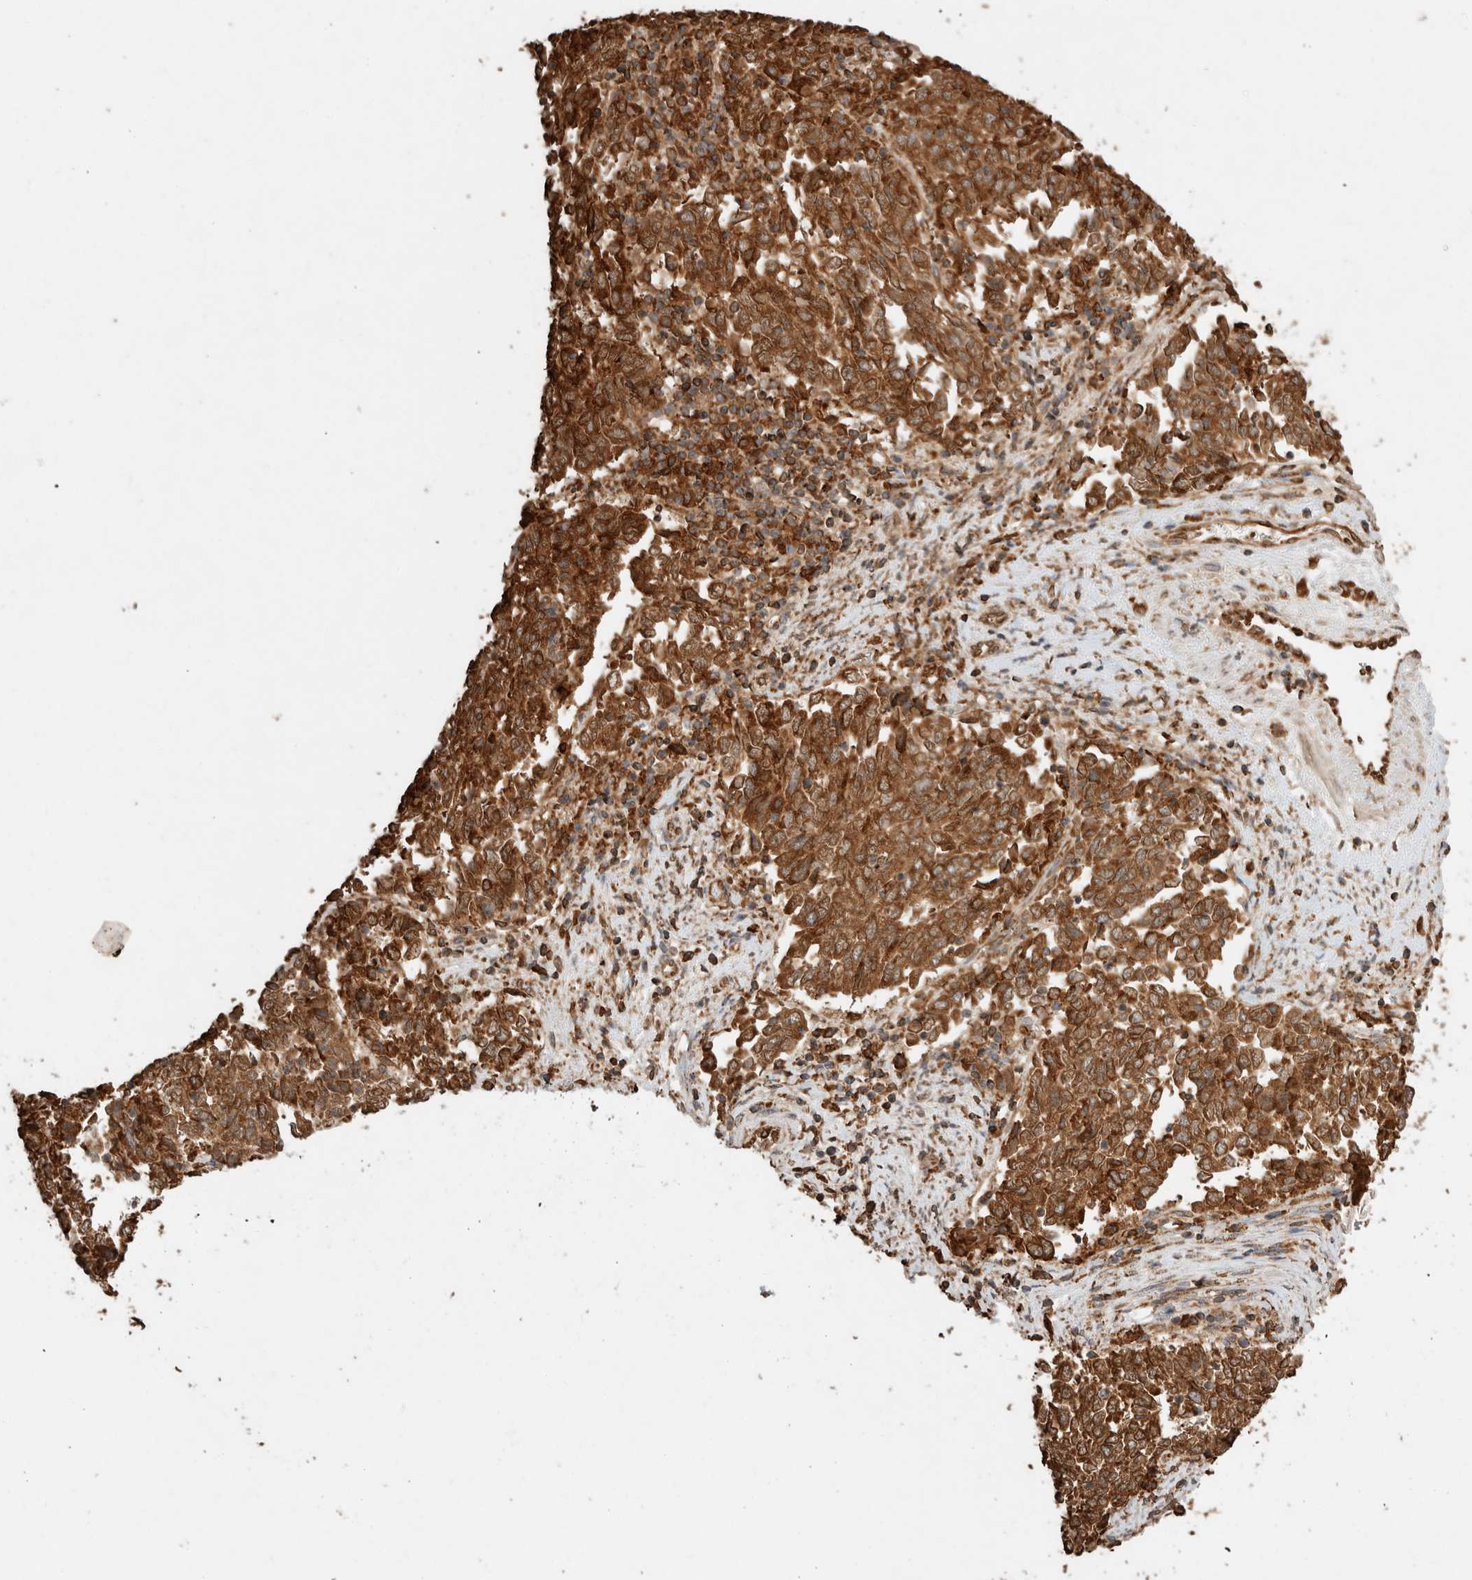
{"staining": {"intensity": "strong", "quantity": "25%-75%", "location": "cytoplasmic/membranous"}, "tissue": "endometrial cancer", "cell_type": "Tumor cells", "image_type": "cancer", "snomed": [{"axis": "morphology", "description": "Adenocarcinoma, NOS"}, {"axis": "topography", "description": "Endometrium"}], "caption": "Adenocarcinoma (endometrial) stained for a protein displays strong cytoplasmic/membranous positivity in tumor cells.", "gene": "ERAP1", "patient": {"sex": "female", "age": 80}}